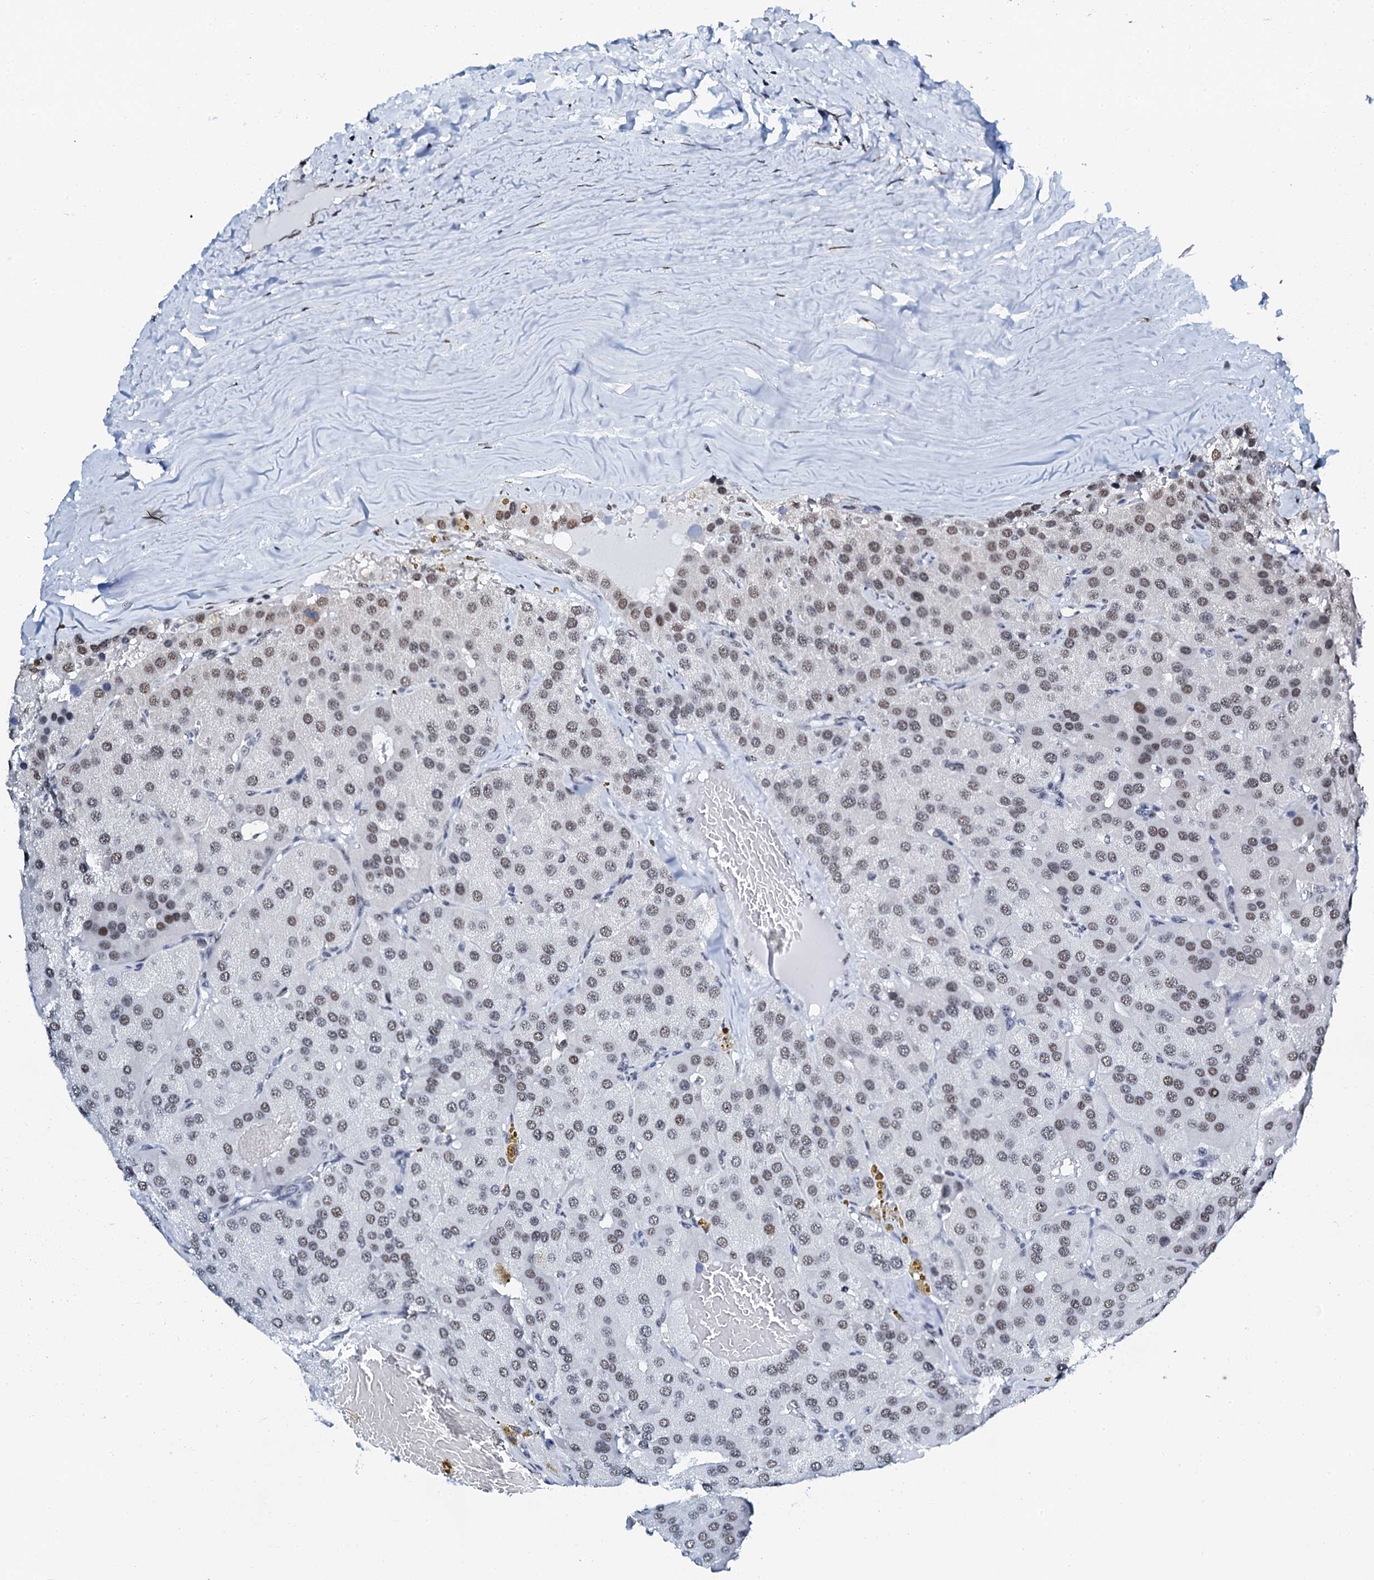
{"staining": {"intensity": "moderate", "quantity": ">75%", "location": "nuclear"}, "tissue": "parathyroid gland", "cell_type": "Glandular cells", "image_type": "normal", "snomed": [{"axis": "morphology", "description": "Normal tissue, NOS"}, {"axis": "morphology", "description": "Adenoma, NOS"}, {"axis": "topography", "description": "Parathyroid gland"}], "caption": "DAB immunohistochemical staining of unremarkable human parathyroid gland exhibits moderate nuclear protein expression in approximately >75% of glandular cells. (DAB (3,3'-diaminobenzidine) IHC, brown staining for protein, blue staining for nuclei).", "gene": "SLTM", "patient": {"sex": "female", "age": 86}}